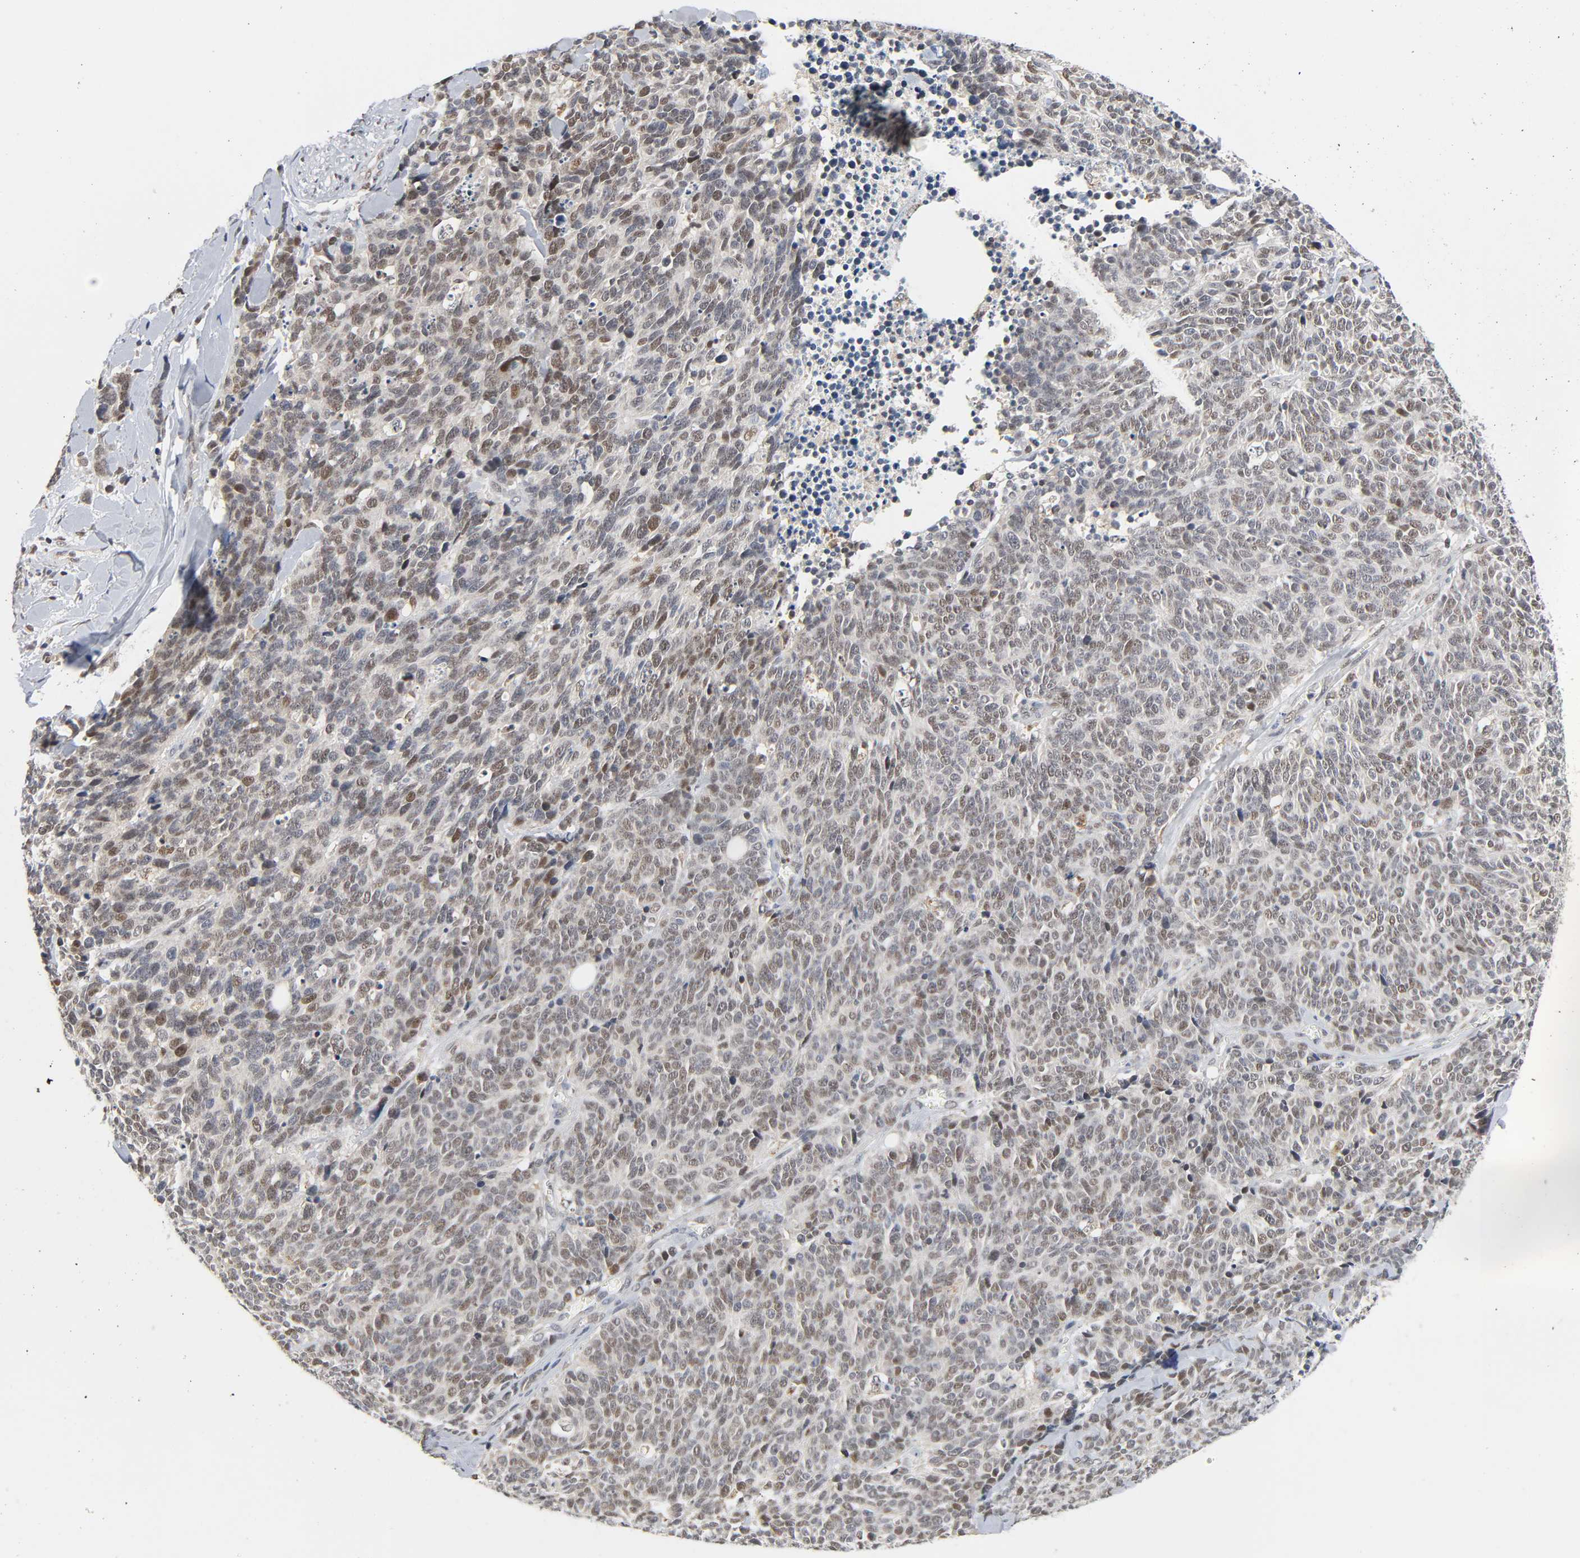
{"staining": {"intensity": "moderate", "quantity": ">75%", "location": "nuclear"}, "tissue": "lung cancer", "cell_type": "Tumor cells", "image_type": "cancer", "snomed": [{"axis": "morphology", "description": "Neoplasm, malignant, NOS"}, {"axis": "topography", "description": "Lung"}], "caption": "Immunohistochemical staining of lung cancer (malignant neoplasm) reveals moderate nuclear protein positivity in about >75% of tumor cells.", "gene": "KAT2B", "patient": {"sex": "female", "age": 58}}